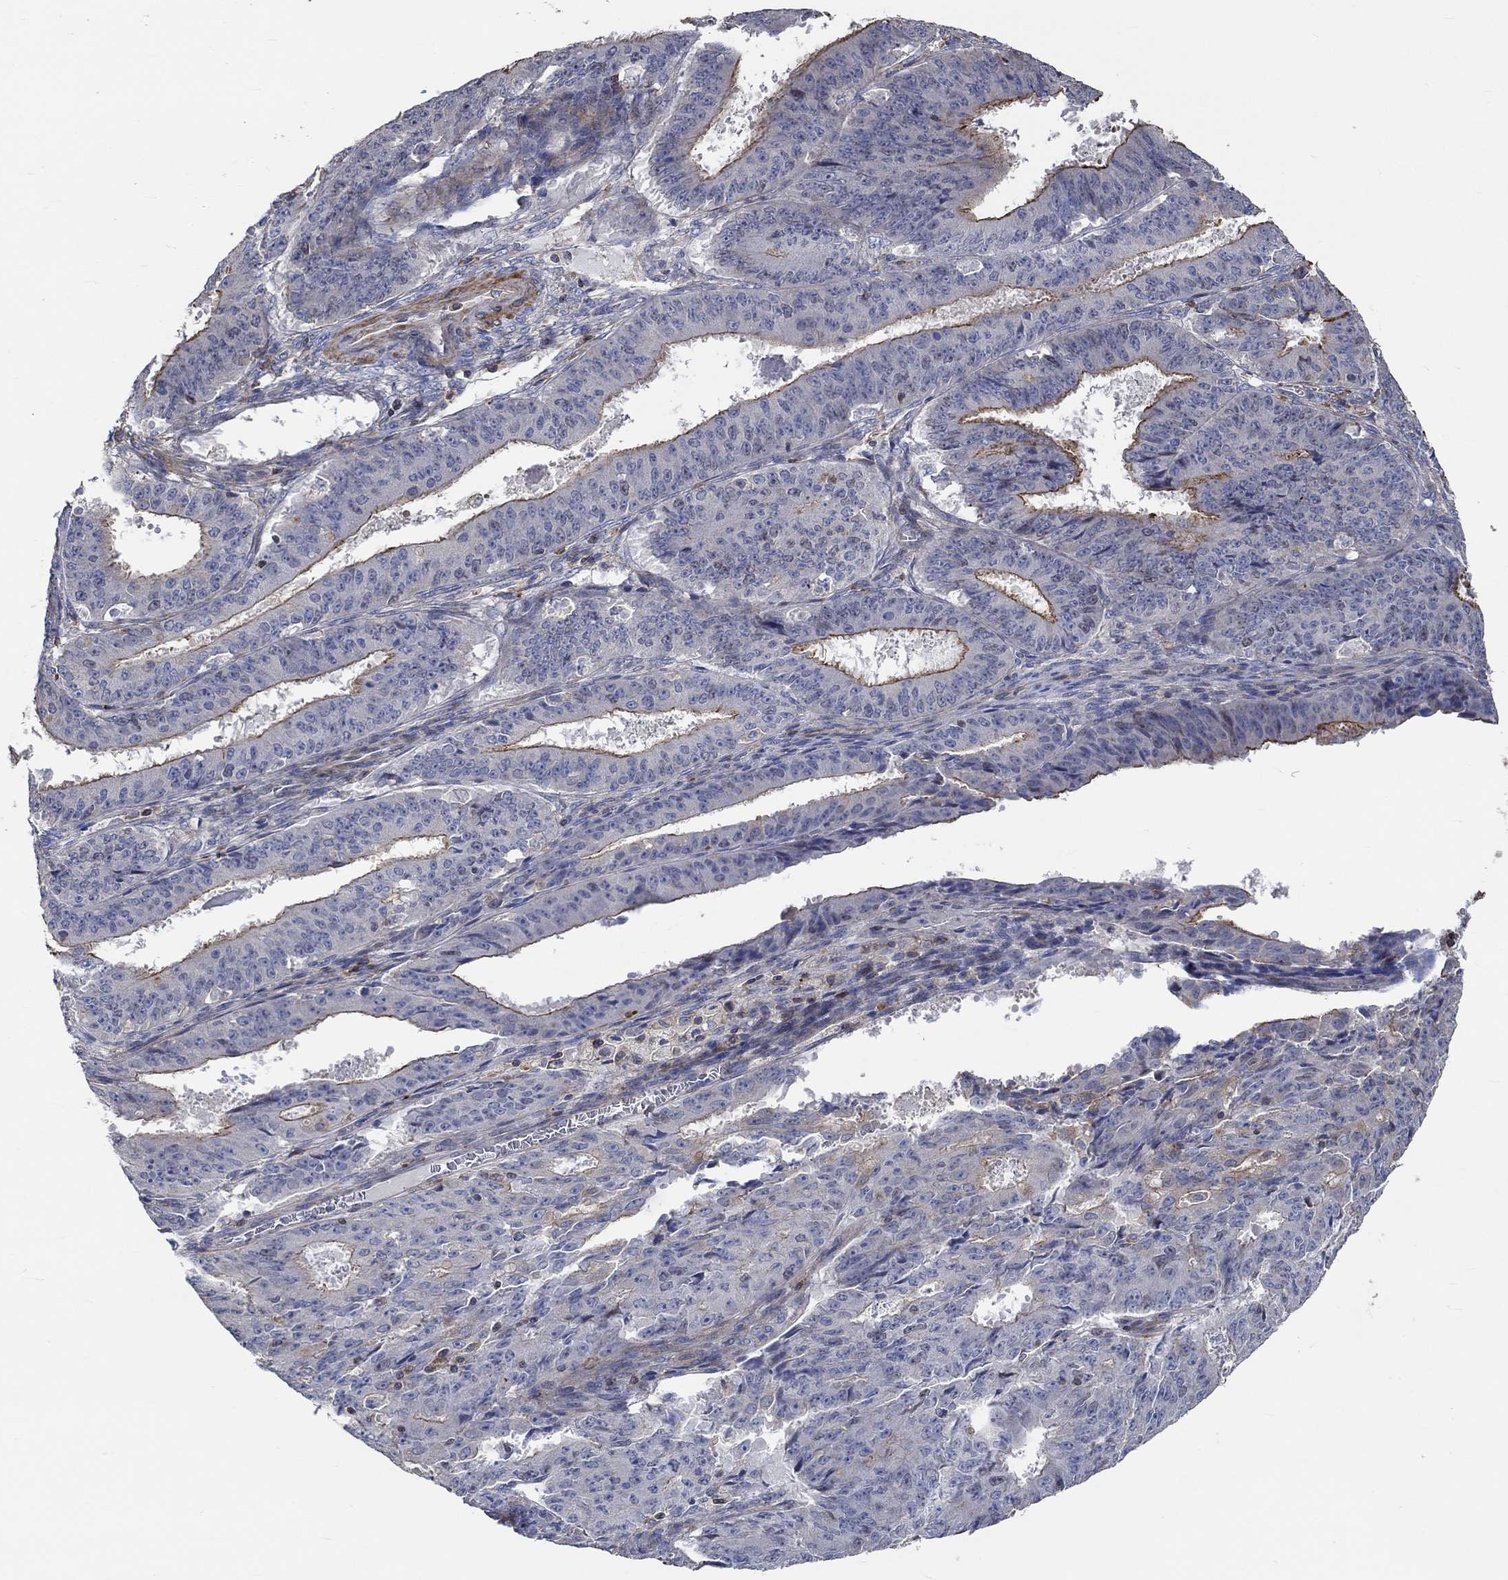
{"staining": {"intensity": "strong", "quantity": "25%-75%", "location": "cytoplasmic/membranous"}, "tissue": "ovarian cancer", "cell_type": "Tumor cells", "image_type": "cancer", "snomed": [{"axis": "morphology", "description": "Carcinoma, endometroid"}, {"axis": "topography", "description": "Ovary"}], "caption": "Brown immunohistochemical staining in ovarian cancer reveals strong cytoplasmic/membranous positivity in about 25%-75% of tumor cells.", "gene": "TNFAIP8L3", "patient": {"sex": "female", "age": 42}}